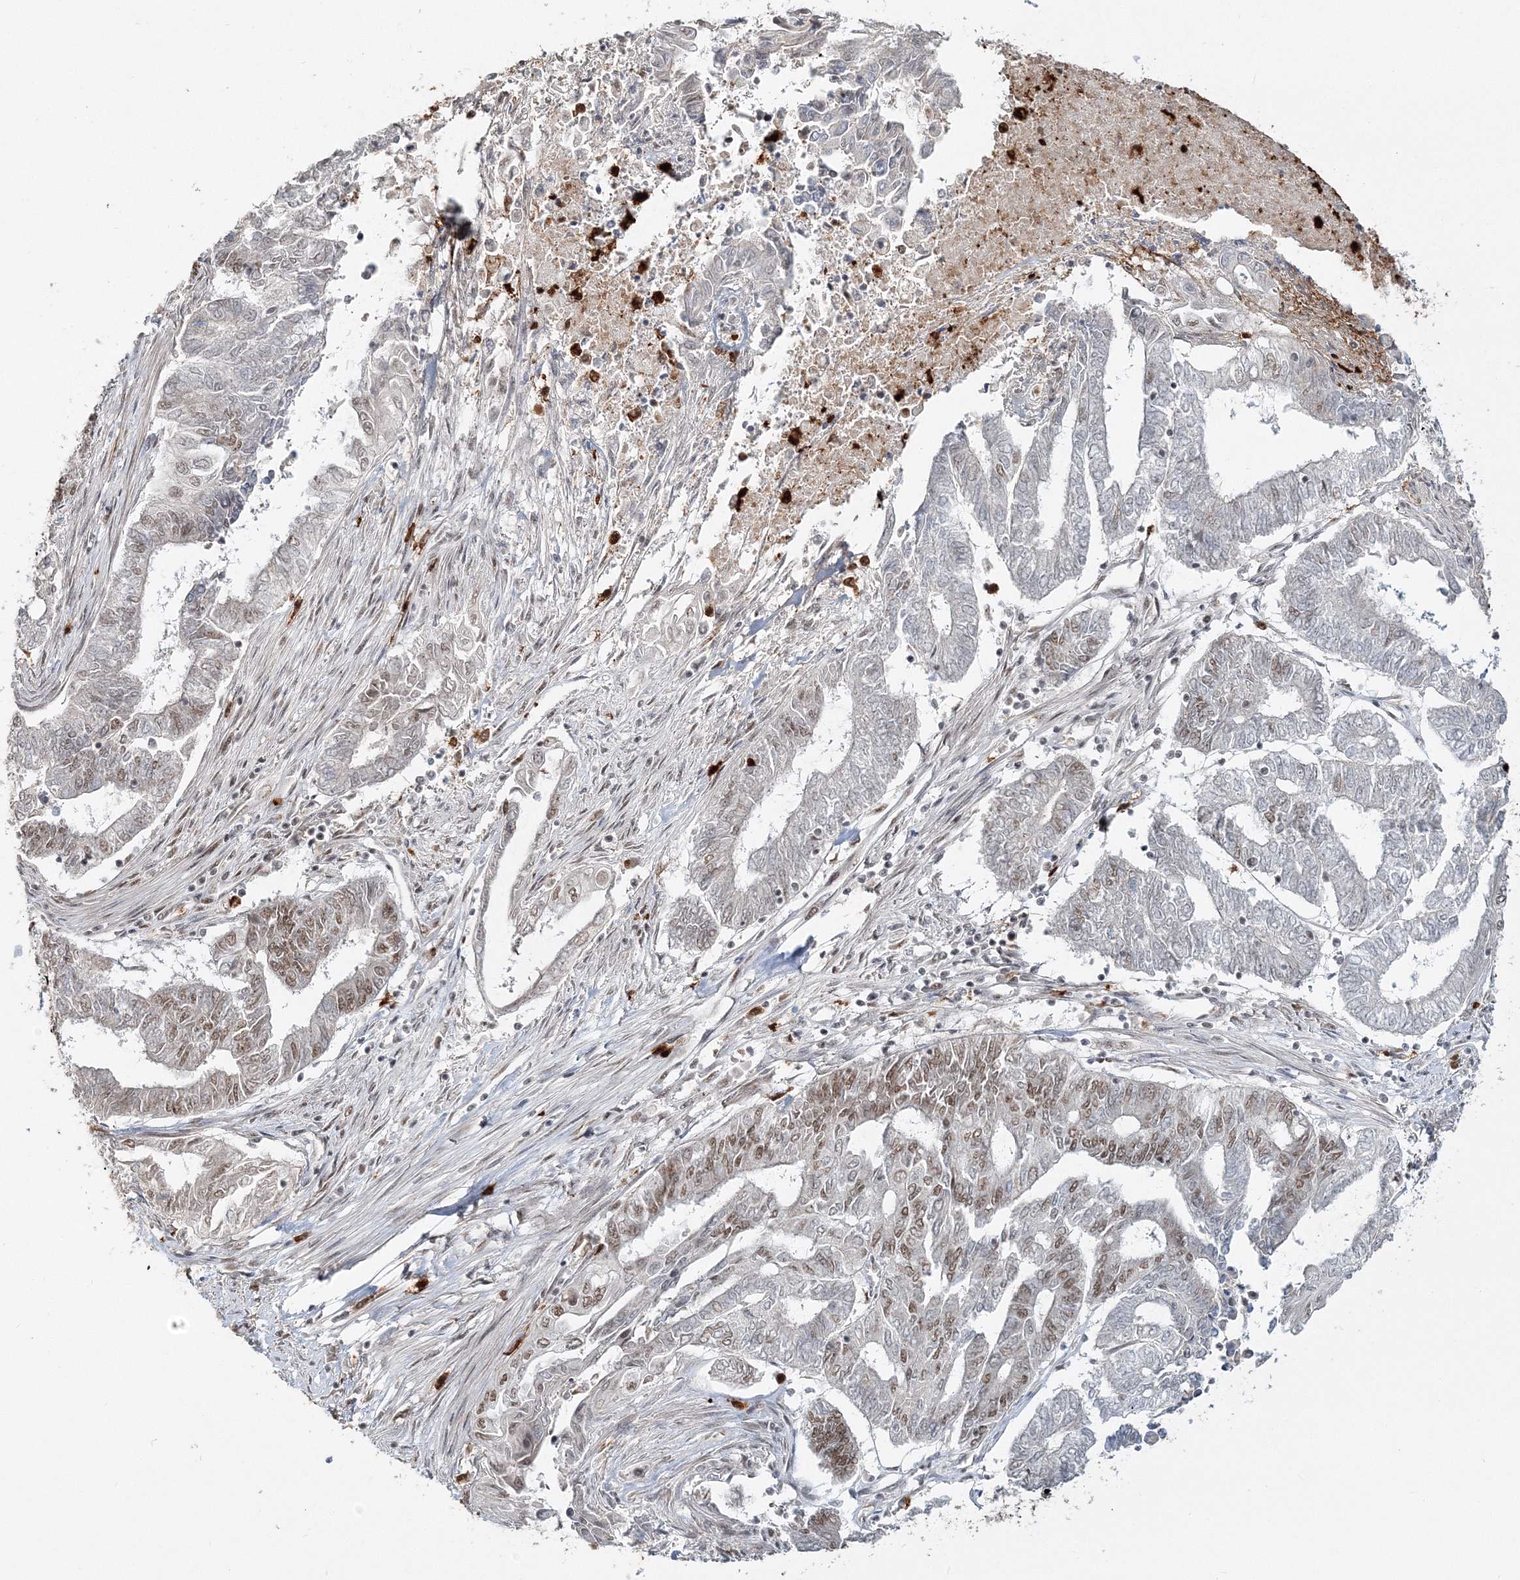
{"staining": {"intensity": "moderate", "quantity": "<25%", "location": "nuclear"}, "tissue": "endometrial cancer", "cell_type": "Tumor cells", "image_type": "cancer", "snomed": [{"axis": "morphology", "description": "Adenocarcinoma, NOS"}, {"axis": "topography", "description": "Uterus"}, {"axis": "topography", "description": "Endometrium"}], "caption": "A high-resolution histopathology image shows immunohistochemistry (IHC) staining of endometrial cancer, which reveals moderate nuclear staining in about <25% of tumor cells.", "gene": "QRICH1", "patient": {"sex": "female", "age": 70}}